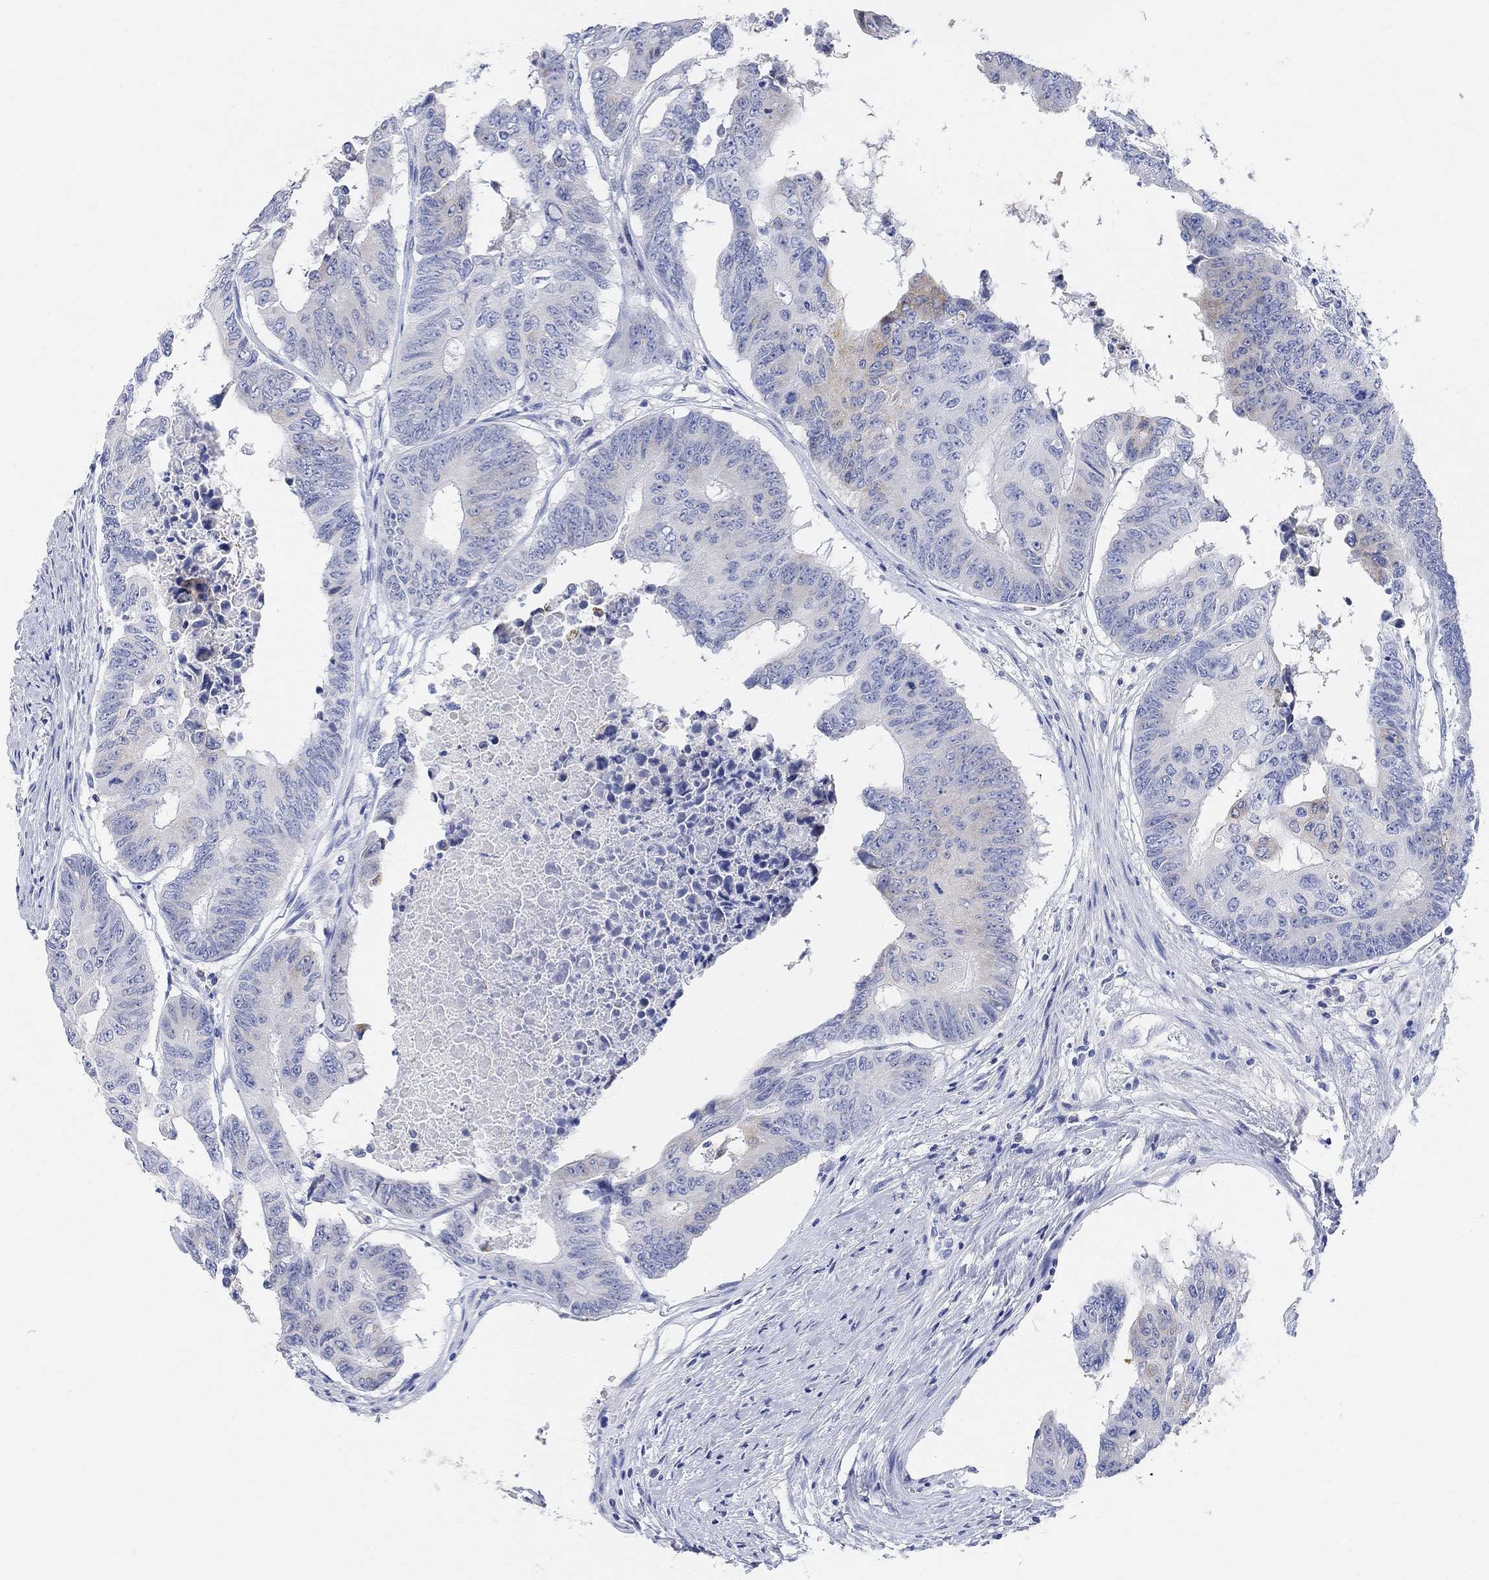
{"staining": {"intensity": "negative", "quantity": "none", "location": "none"}, "tissue": "colorectal cancer", "cell_type": "Tumor cells", "image_type": "cancer", "snomed": [{"axis": "morphology", "description": "Adenocarcinoma, NOS"}, {"axis": "topography", "description": "Rectum"}], "caption": "Immunohistochemistry (IHC) micrograph of neoplastic tissue: colorectal adenocarcinoma stained with DAB (3,3'-diaminobenzidine) shows no significant protein positivity in tumor cells.", "gene": "RETNLB", "patient": {"sex": "male", "age": 59}}